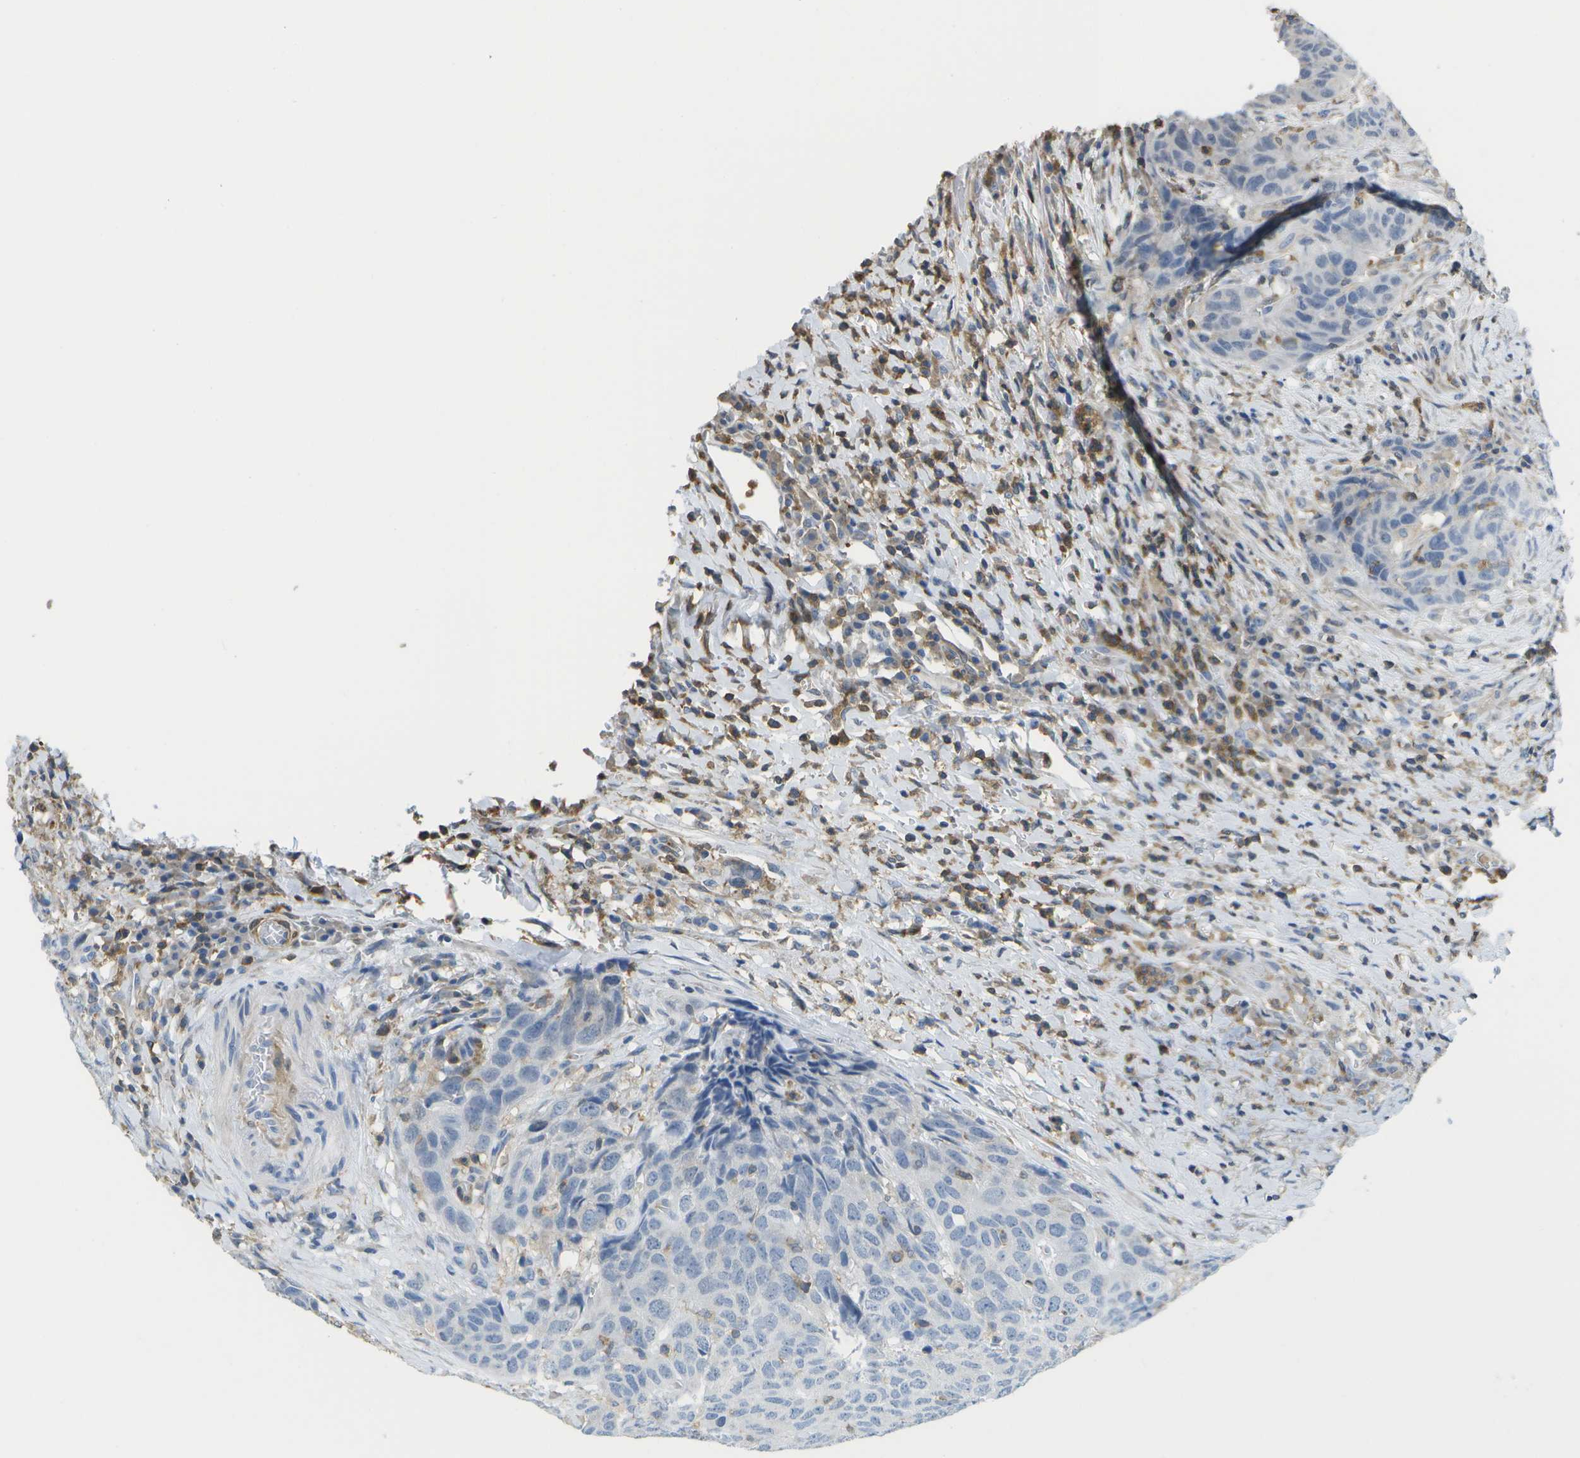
{"staining": {"intensity": "negative", "quantity": "none", "location": "none"}, "tissue": "head and neck cancer", "cell_type": "Tumor cells", "image_type": "cancer", "snomed": [{"axis": "morphology", "description": "Squamous cell carcinoma, NOS"}, {"axis": "topography", "description": "Head-Neck"}], "caption": "Squamous cell carcinoma (head and neck) was stained to show a protein in brown. There is no significant staining in tumor cells. (Brightfield microscopy of DAB immunohistochemistry at high magnification).", "gene": "RCSD1", "patient": {"sex": "male", "age": 66}}